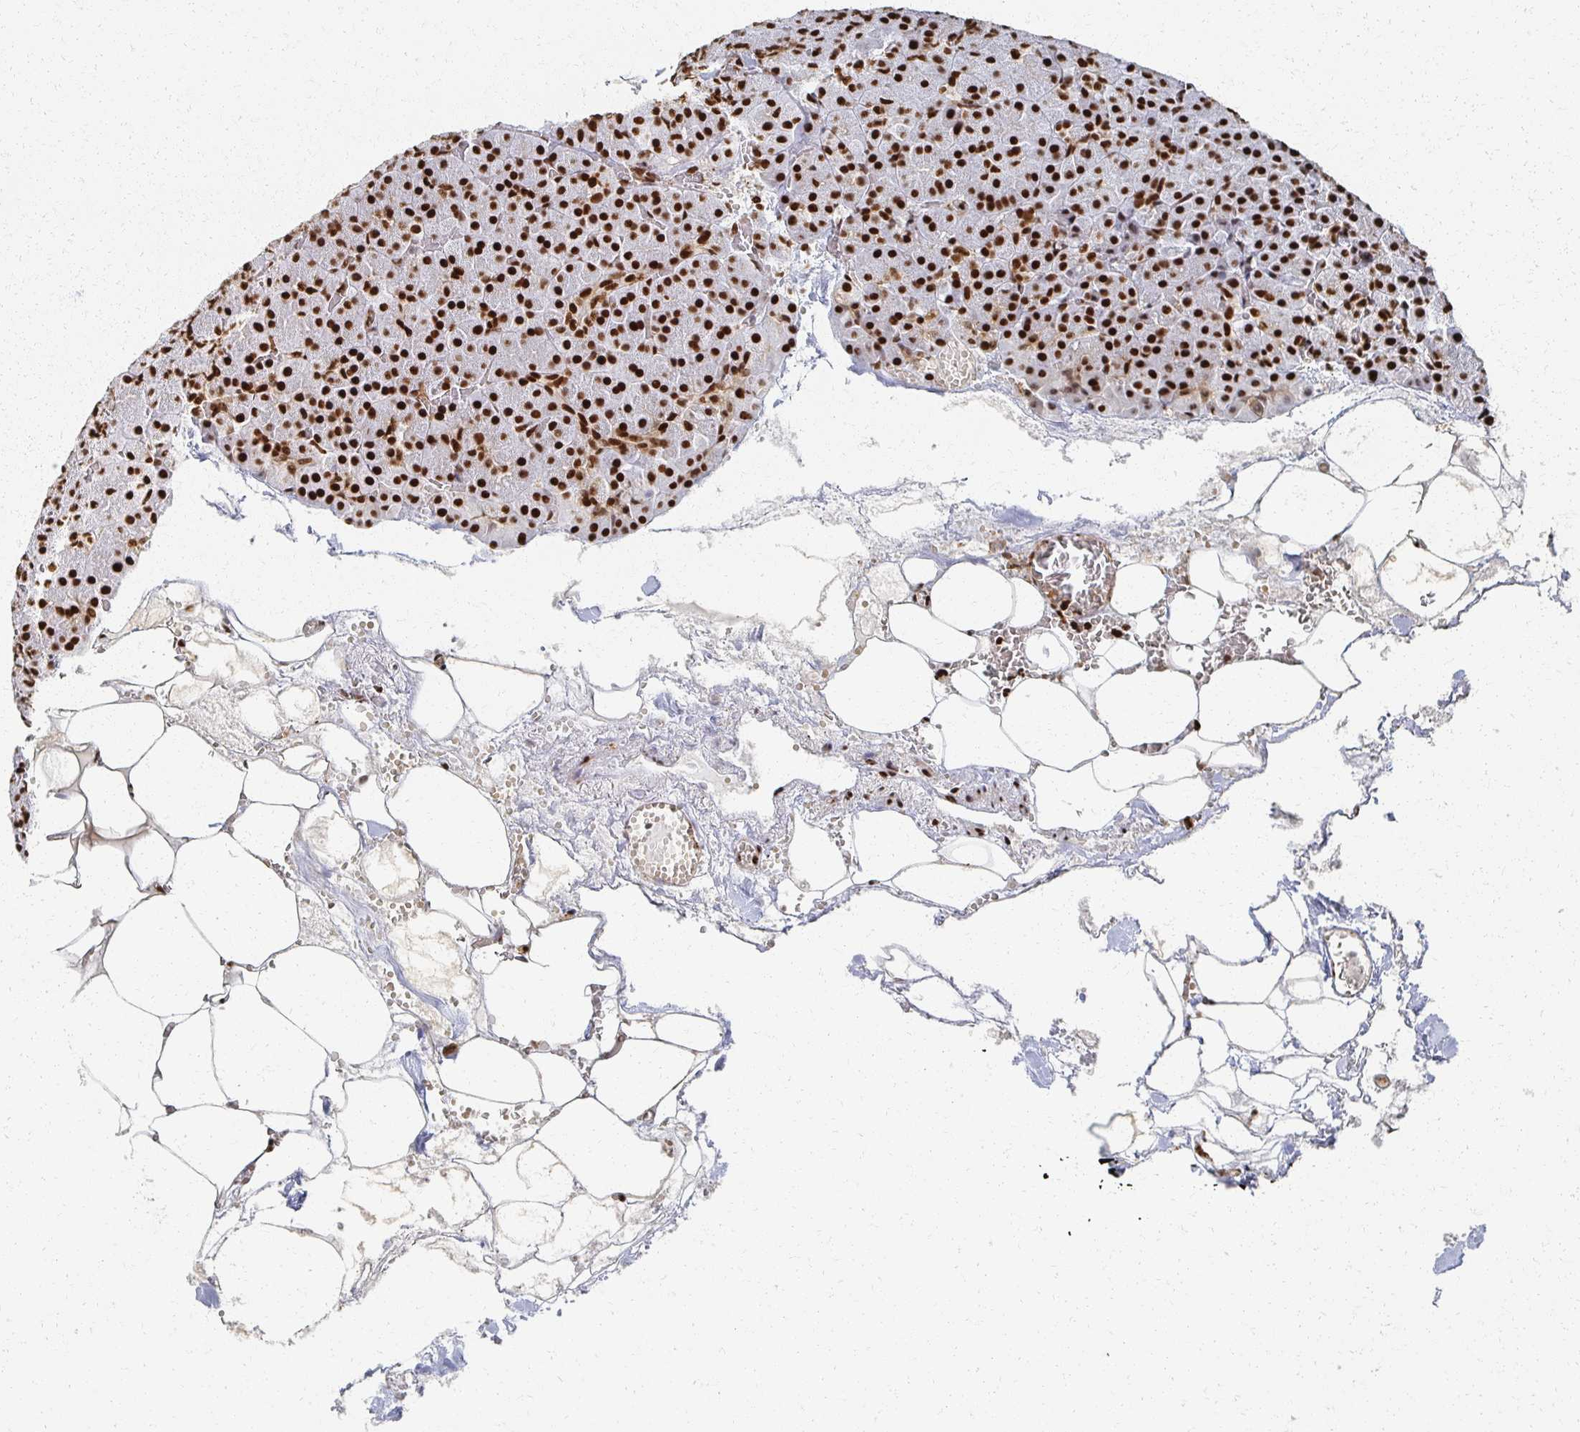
{"staining": {"intensity": "strong", "quantity": ">75%", "location": "nuclear"}, "tissue": "pancreas", "cell_type": "Exocrine glandular cells", "image_type": "normal", "snomed": [{"axis": "morphology", "description": "Normal tissue, NOS"}, {"axis": "topography", "description": "Pancreas"}], "caption": "Pancreas stained with DAB (3,3'-diaminobenzidine) IHC demonstrates high levels of strong nuclear staining in about >75% of exocrine glandular cells. (DAB IHC with brightfield microscopy, high magnification).", "gene": "RBBP4", "patient": {"sex": "female", "age": 74}}